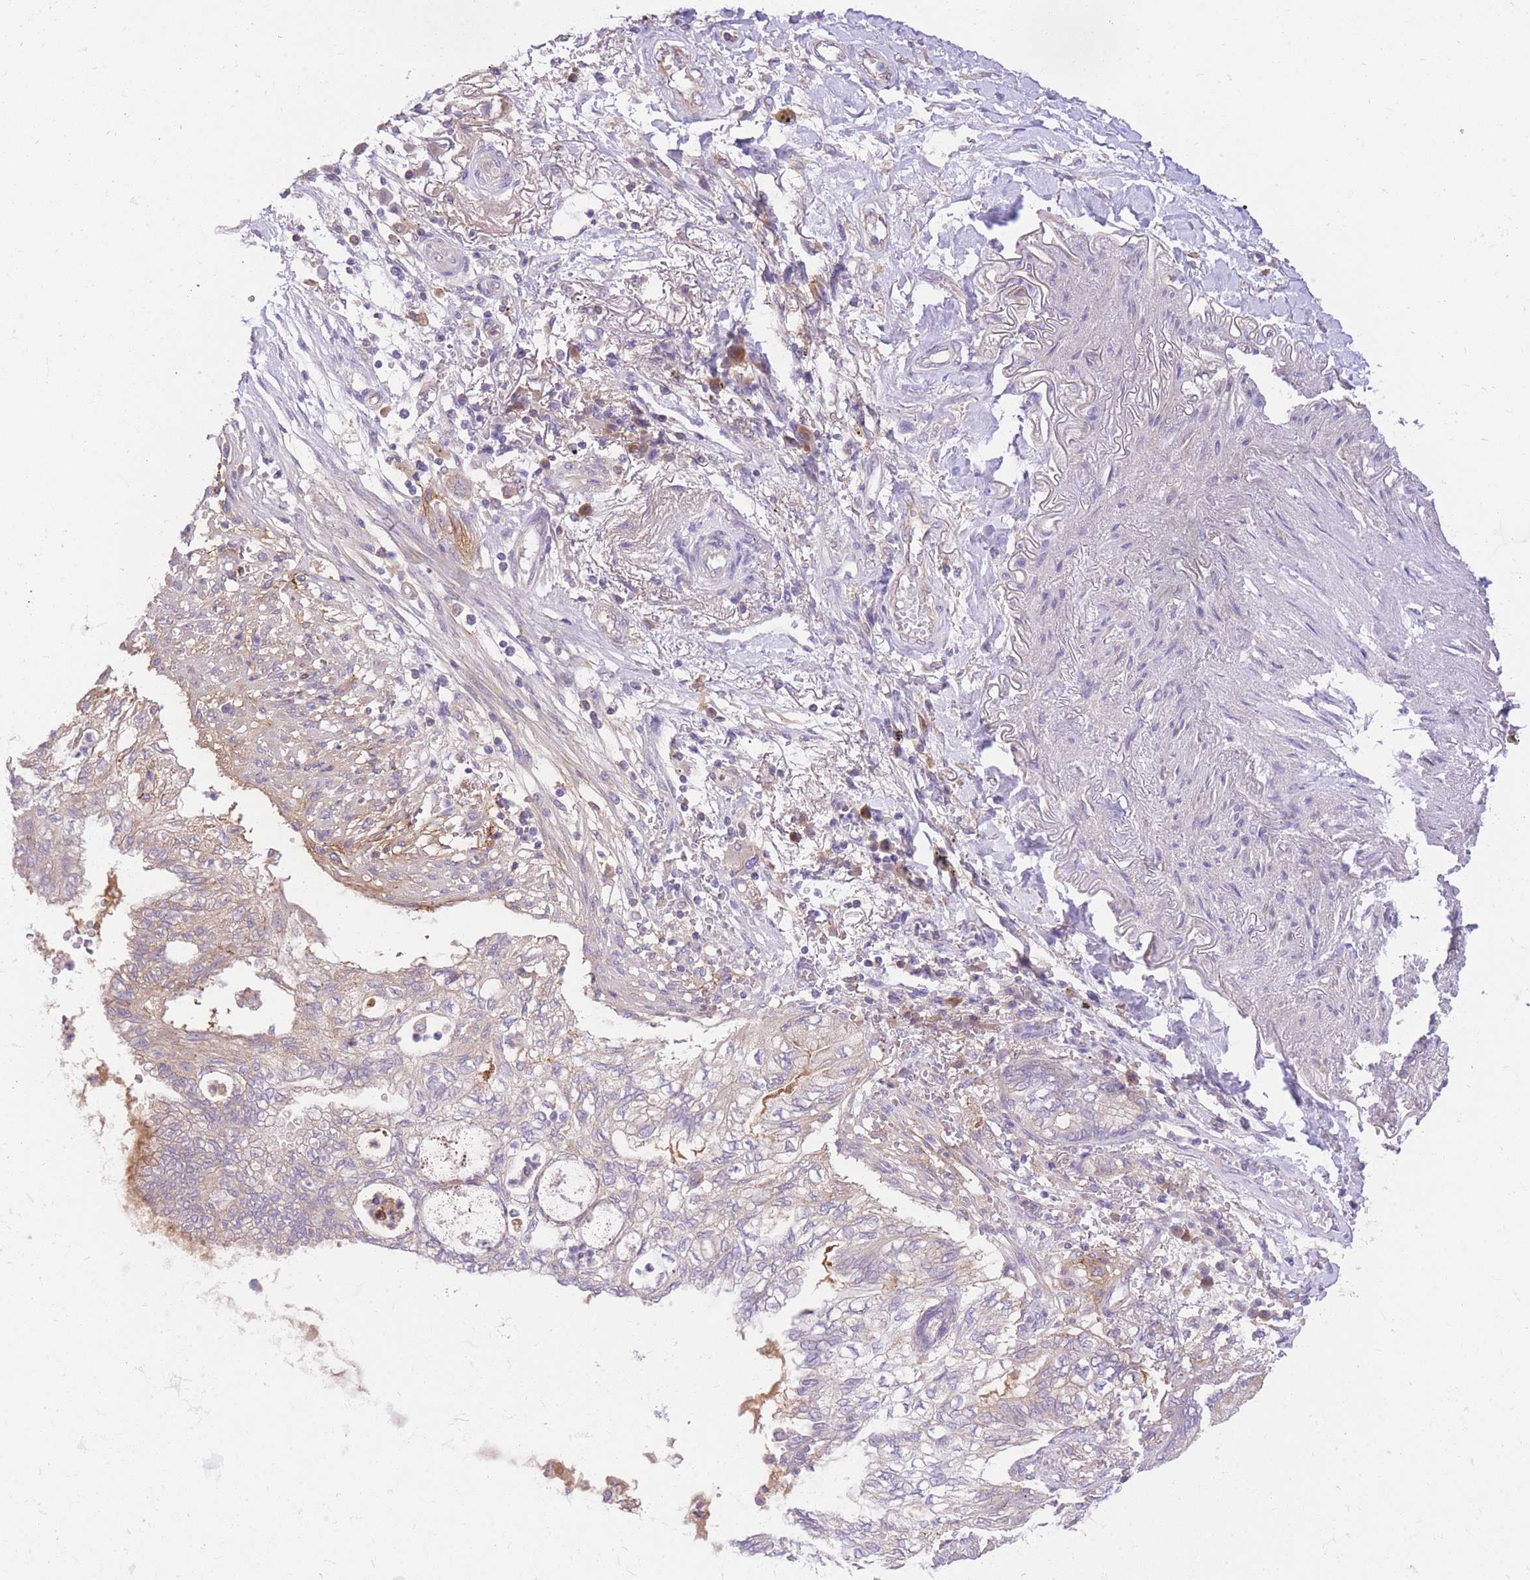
{"staining": {"intensity": "weak", "quantity": "<25%", "location": "cytoplasmic/membranous"}, "tissue": "lung cancer", "cell_type": "Tumor cells", "image_type": "cancer", "snomed": [{"axis": "morphology", "description": "Adenocarcinoma, NOS"}, {"axis": "topography", "description": "Lung"}], "caption": "Immunohistochemical staining of human lung cancer (adenocarcinoma) reveals no significant staining in tumor cells. Nuclei are stained in blue.", "gene": "LIPH", "patient": {"sex": "female", "age": 70}}